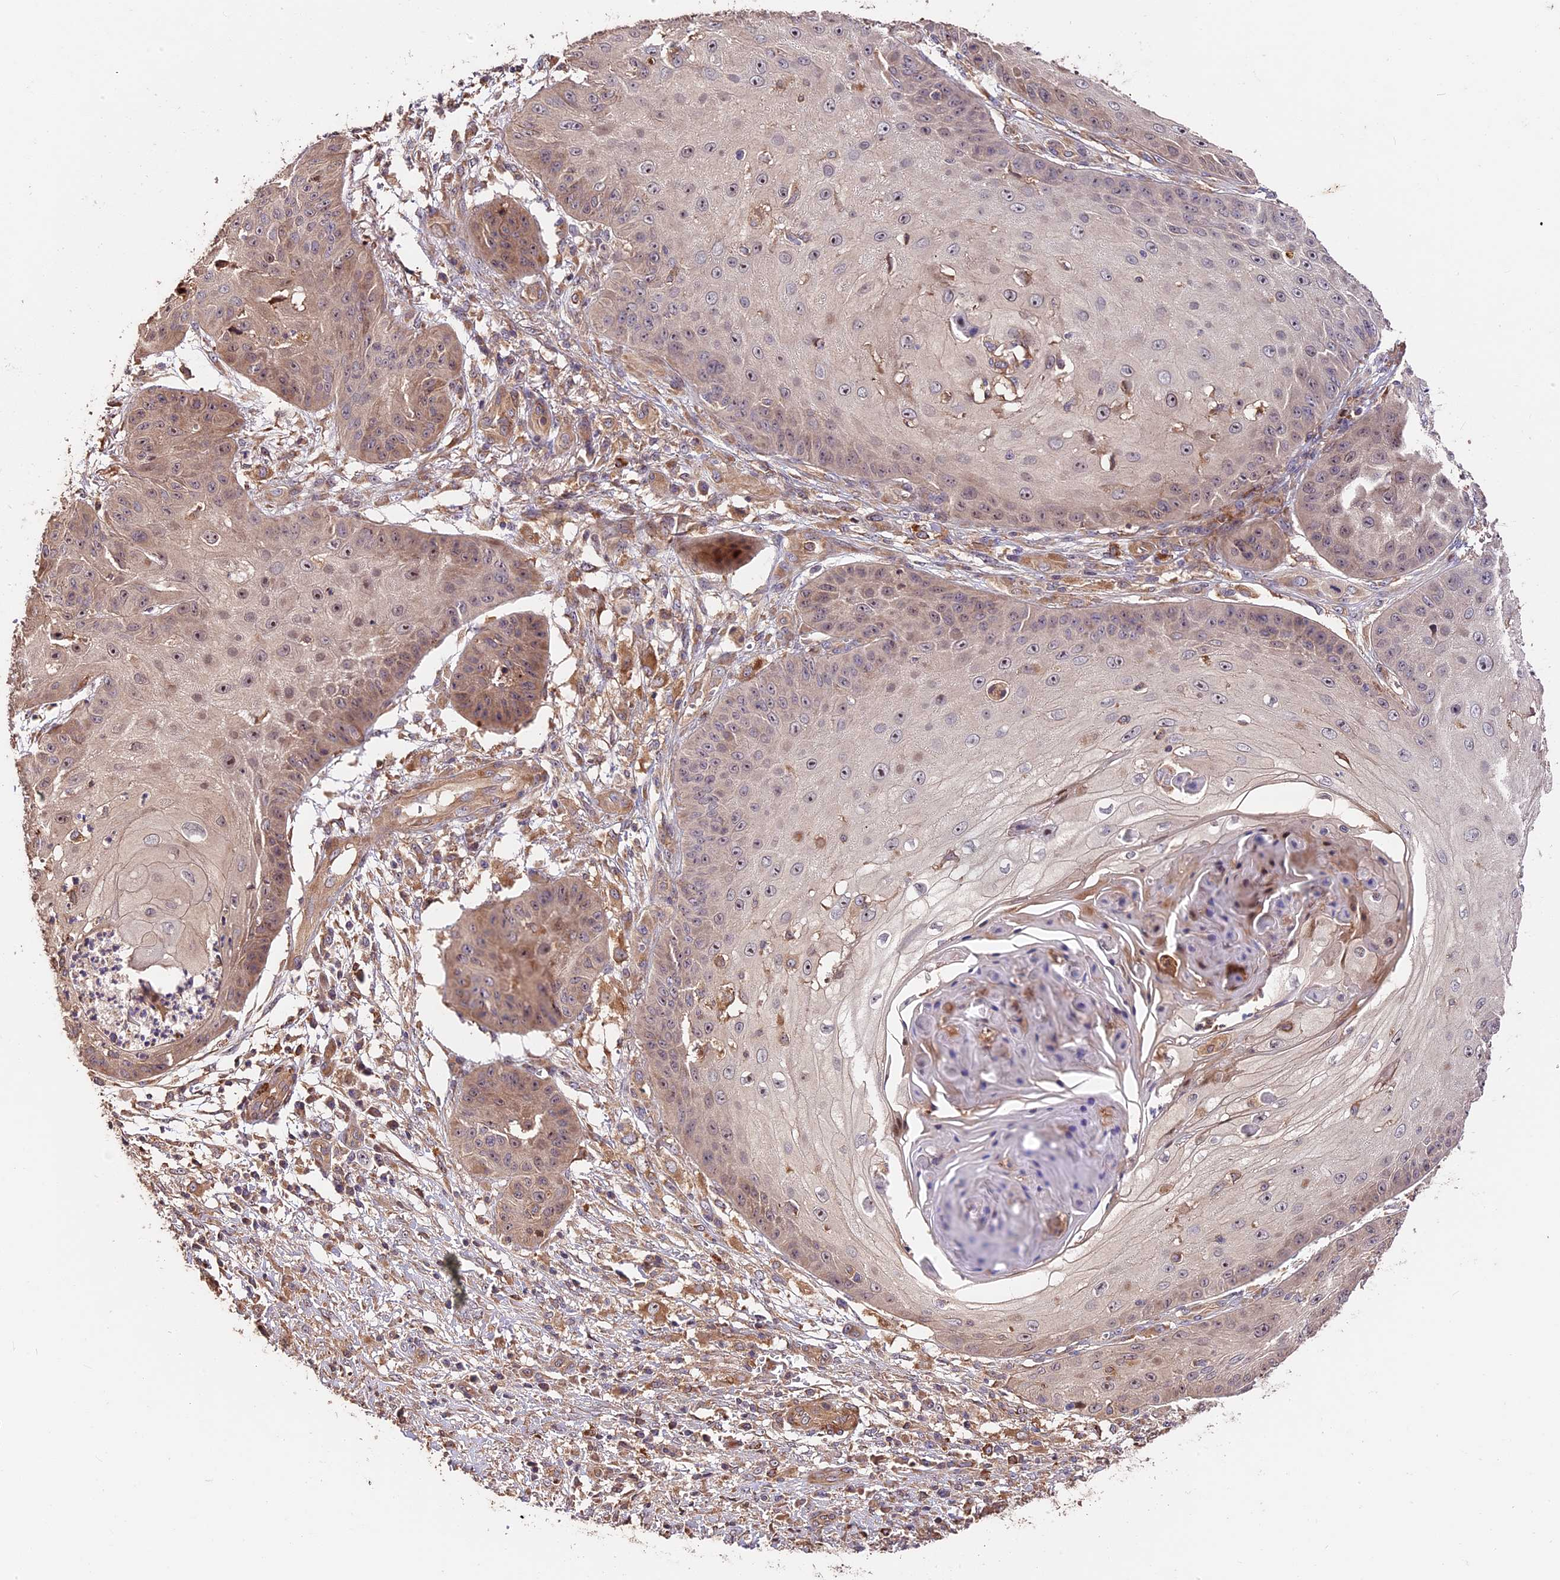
{"staining": {"intensity": "weak", "quantity": "<25%", "location": "nuclear"}, "tissue": "skin cancer", "cell_type": "Tumor cells", "image_type": "cancer", "snomed": [{"axis": "morphology", "description": "Squamous cell carcinoma, NOS"}, {"axis": "topography", "description": "Skin"}], "caption": "Human skin cancer stained for a protein using immunohistochemistry (IHC) reveals no staining in tumor cells.", "gene": "ARHGAP17", "patient": {"sex": "male", "age": 70}}